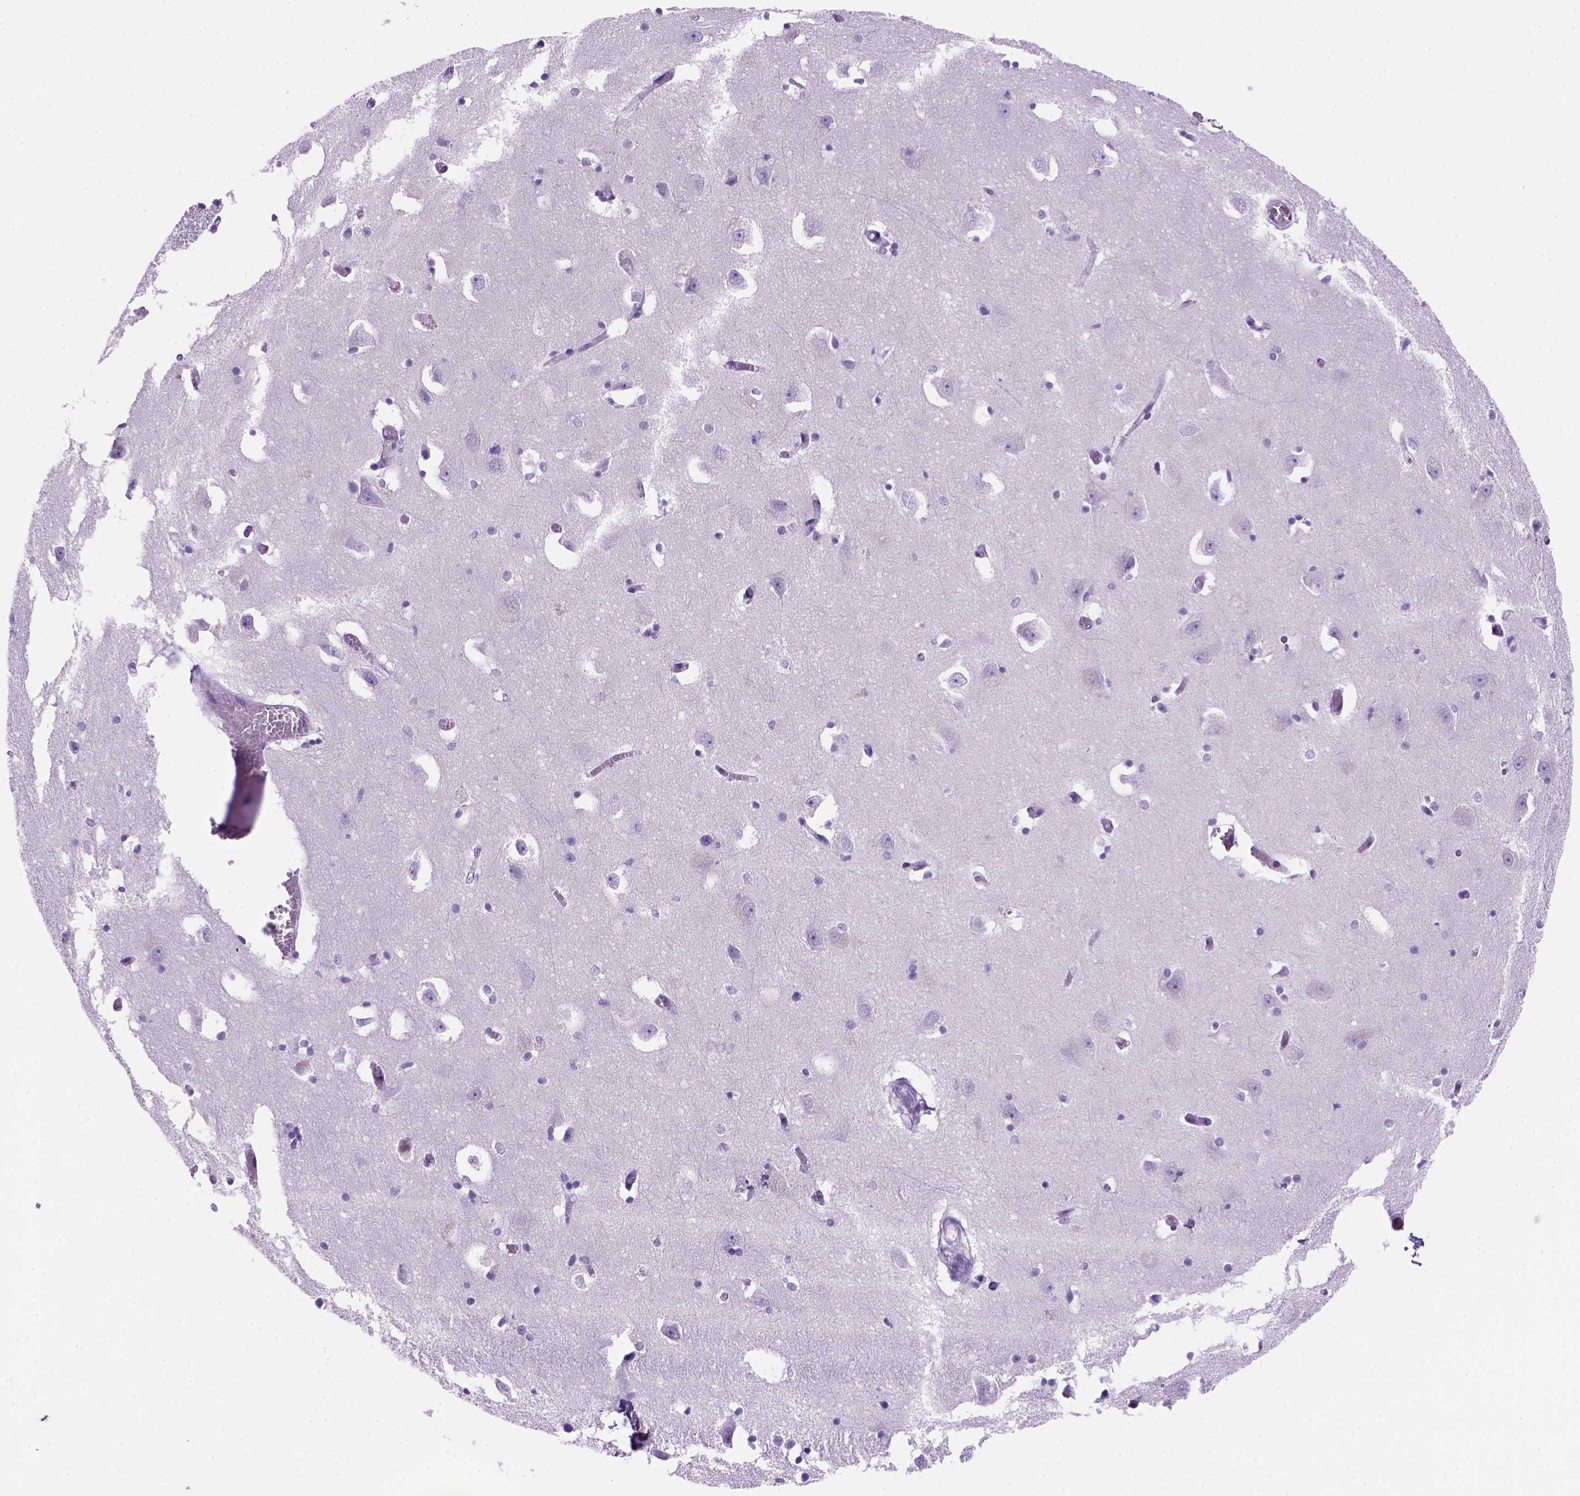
{"staining": {"intensity": "negative", "quantity": "none", "location": "none"}, "tissue": "caudate", "cell_type": "Glial cells", "image_type": "normal", "snomed": [{"axis": "morphology", "description": "Normal tissue, NOS"}, {"axis": "topography", "description": "Lateral ventricle wall"}, {"axis": "topography", "description": "Hippocampus"}], "caption": "Histopathology image shows no significant protein expression in glial cells of unremarkable caudate.", "gene": "ARHGEF33", "patient": {"sex": "female", "age": 63}}